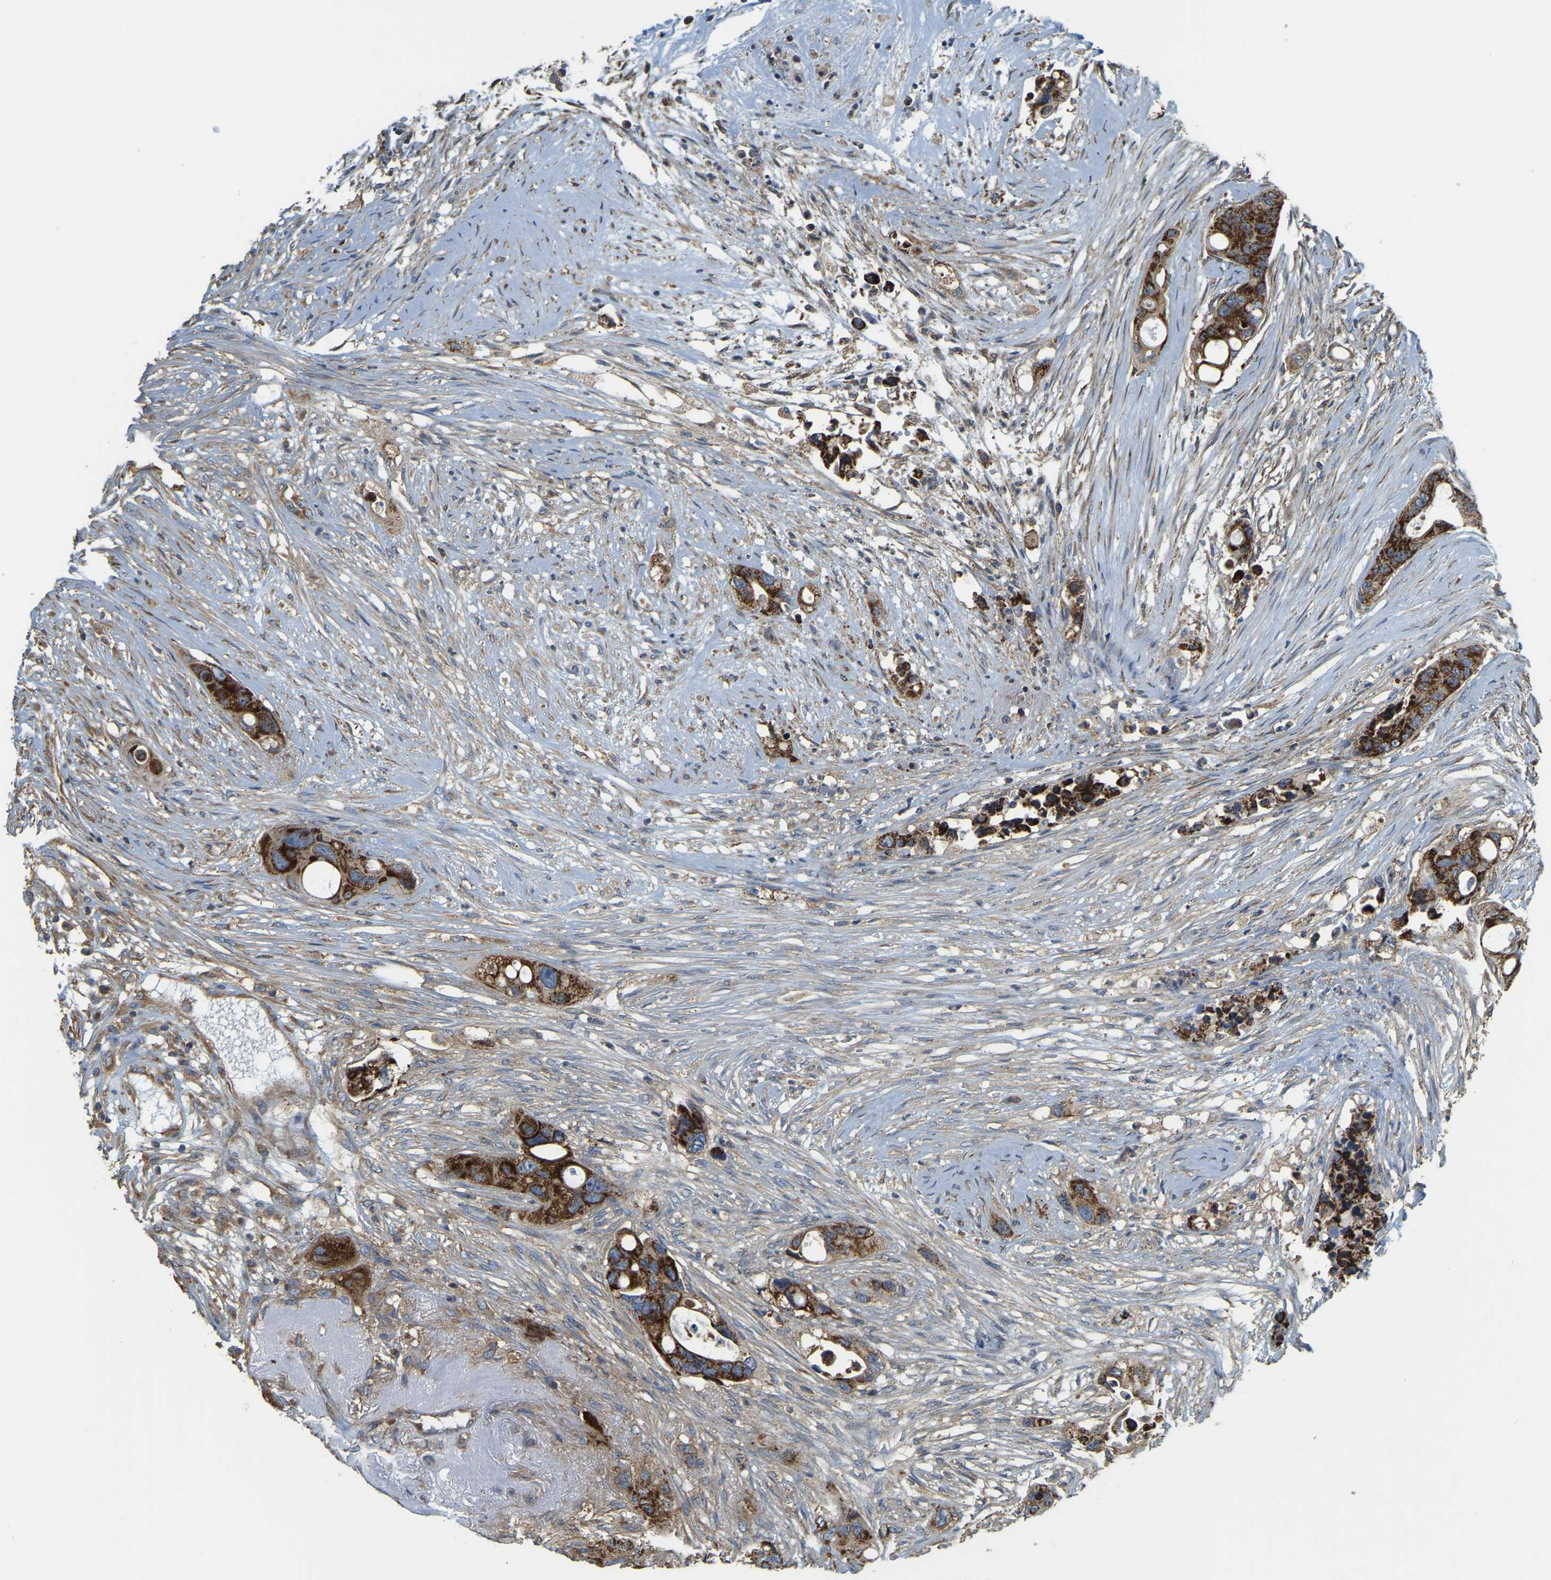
{"staining": {"intensity": "strong", "quantity": ">75%", "location": "cytoplasmic/membranous"}, "tissue": "colorectal cancer", "cell_type": "Tumor cells", "image_type": "cancer", "snomed": [{"axis": "morphology", "description": "Adenocarcinoma, NOS"}, {"axis": "topography", "description": "Colon"}], "caption": "Immunohistochemistry micrograph of neoplastic tissue: adenocarcinoma (colorectal) stained using immunohistochemistry (IHC) shows high levels of strong protein expression localized specifically in the cytoplasmic/membranous of tumor cells, appearing as a cytoplasmic/membranous brown color.", "gene": "PSMD7", "patient": {"sex": "female", "age": 57}}